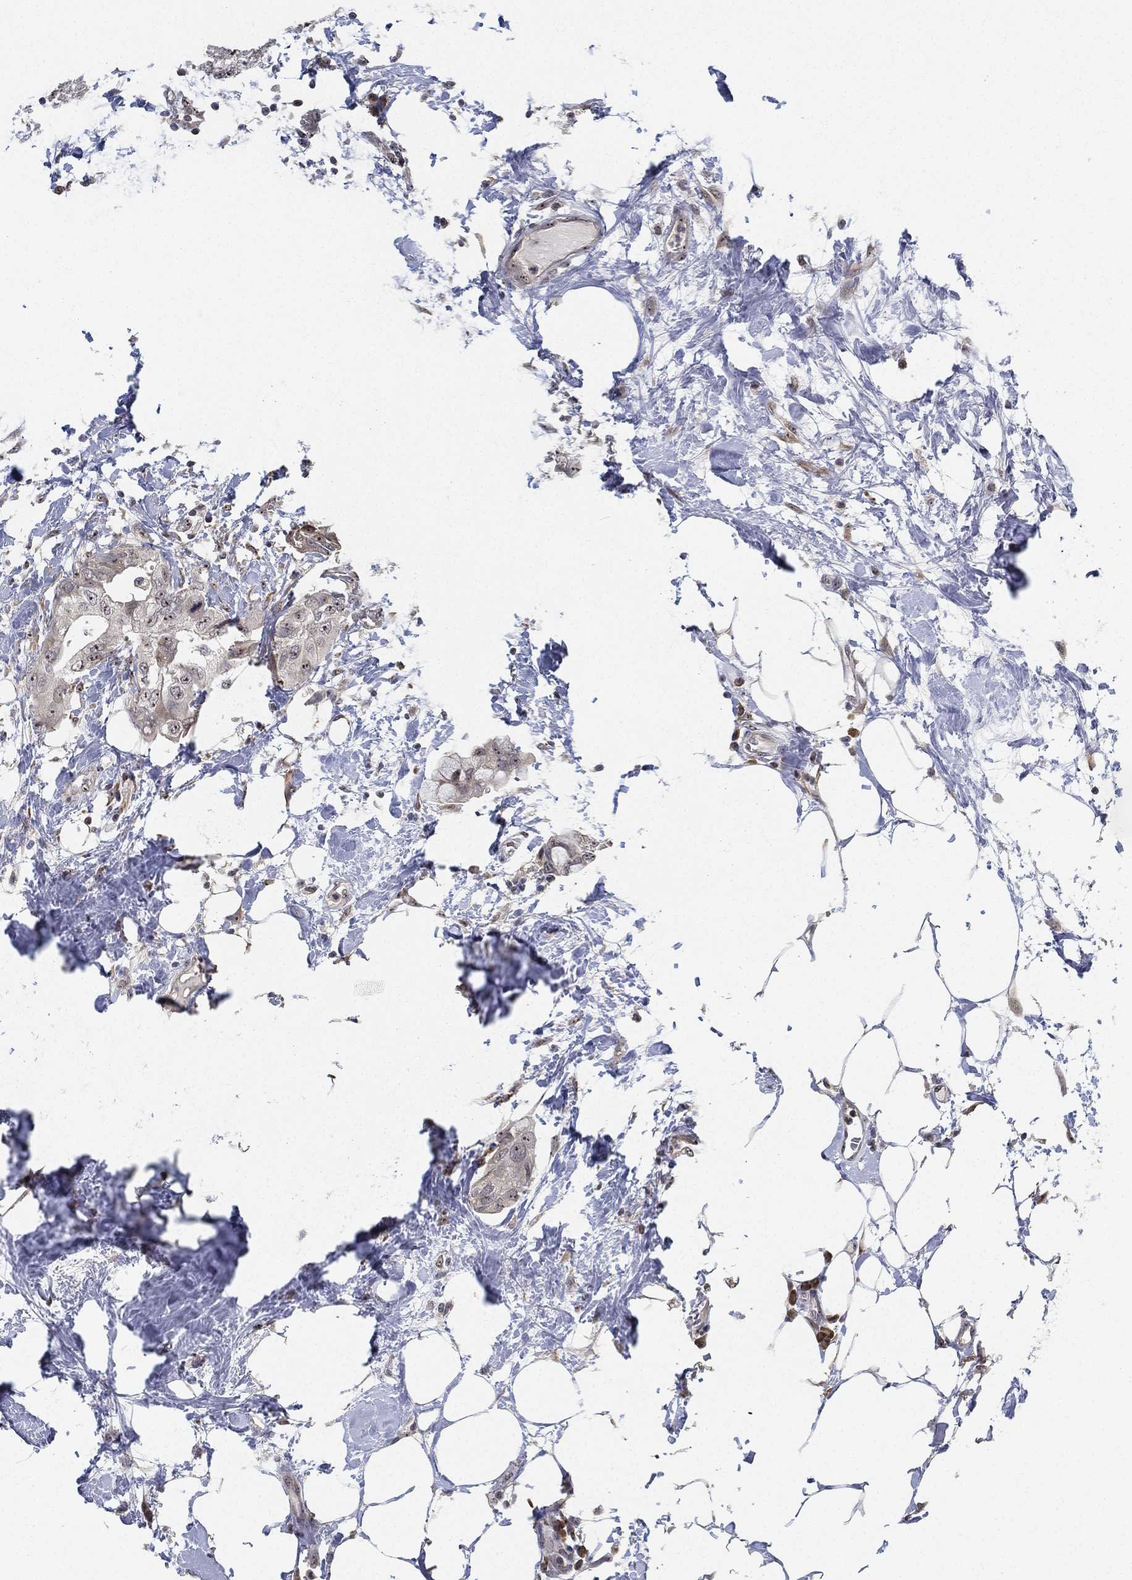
{"staining": {"intensity": "moderate", "quantity": ">75%", "location": "nuclear"}, "tissue": "breast cancer", "cell_type": "Tumor cells", "image_type": "cancer", "snomed": [{"axis": "morphology", "description": "Normal tissue, NOS"}, {"axis": "morphology", "description": "Duct carcinoma"}, {"axis": "topography", "description": "Breast"}], "caption": "This is an image of immunohistochemistry (IHC) staining of invasive ductal carcinoma (breast), which shows moderate expression in the nuclear of tumor cells.", "gene": "PPP1R16B", "patient": {"sex": "female", "age": 40}}